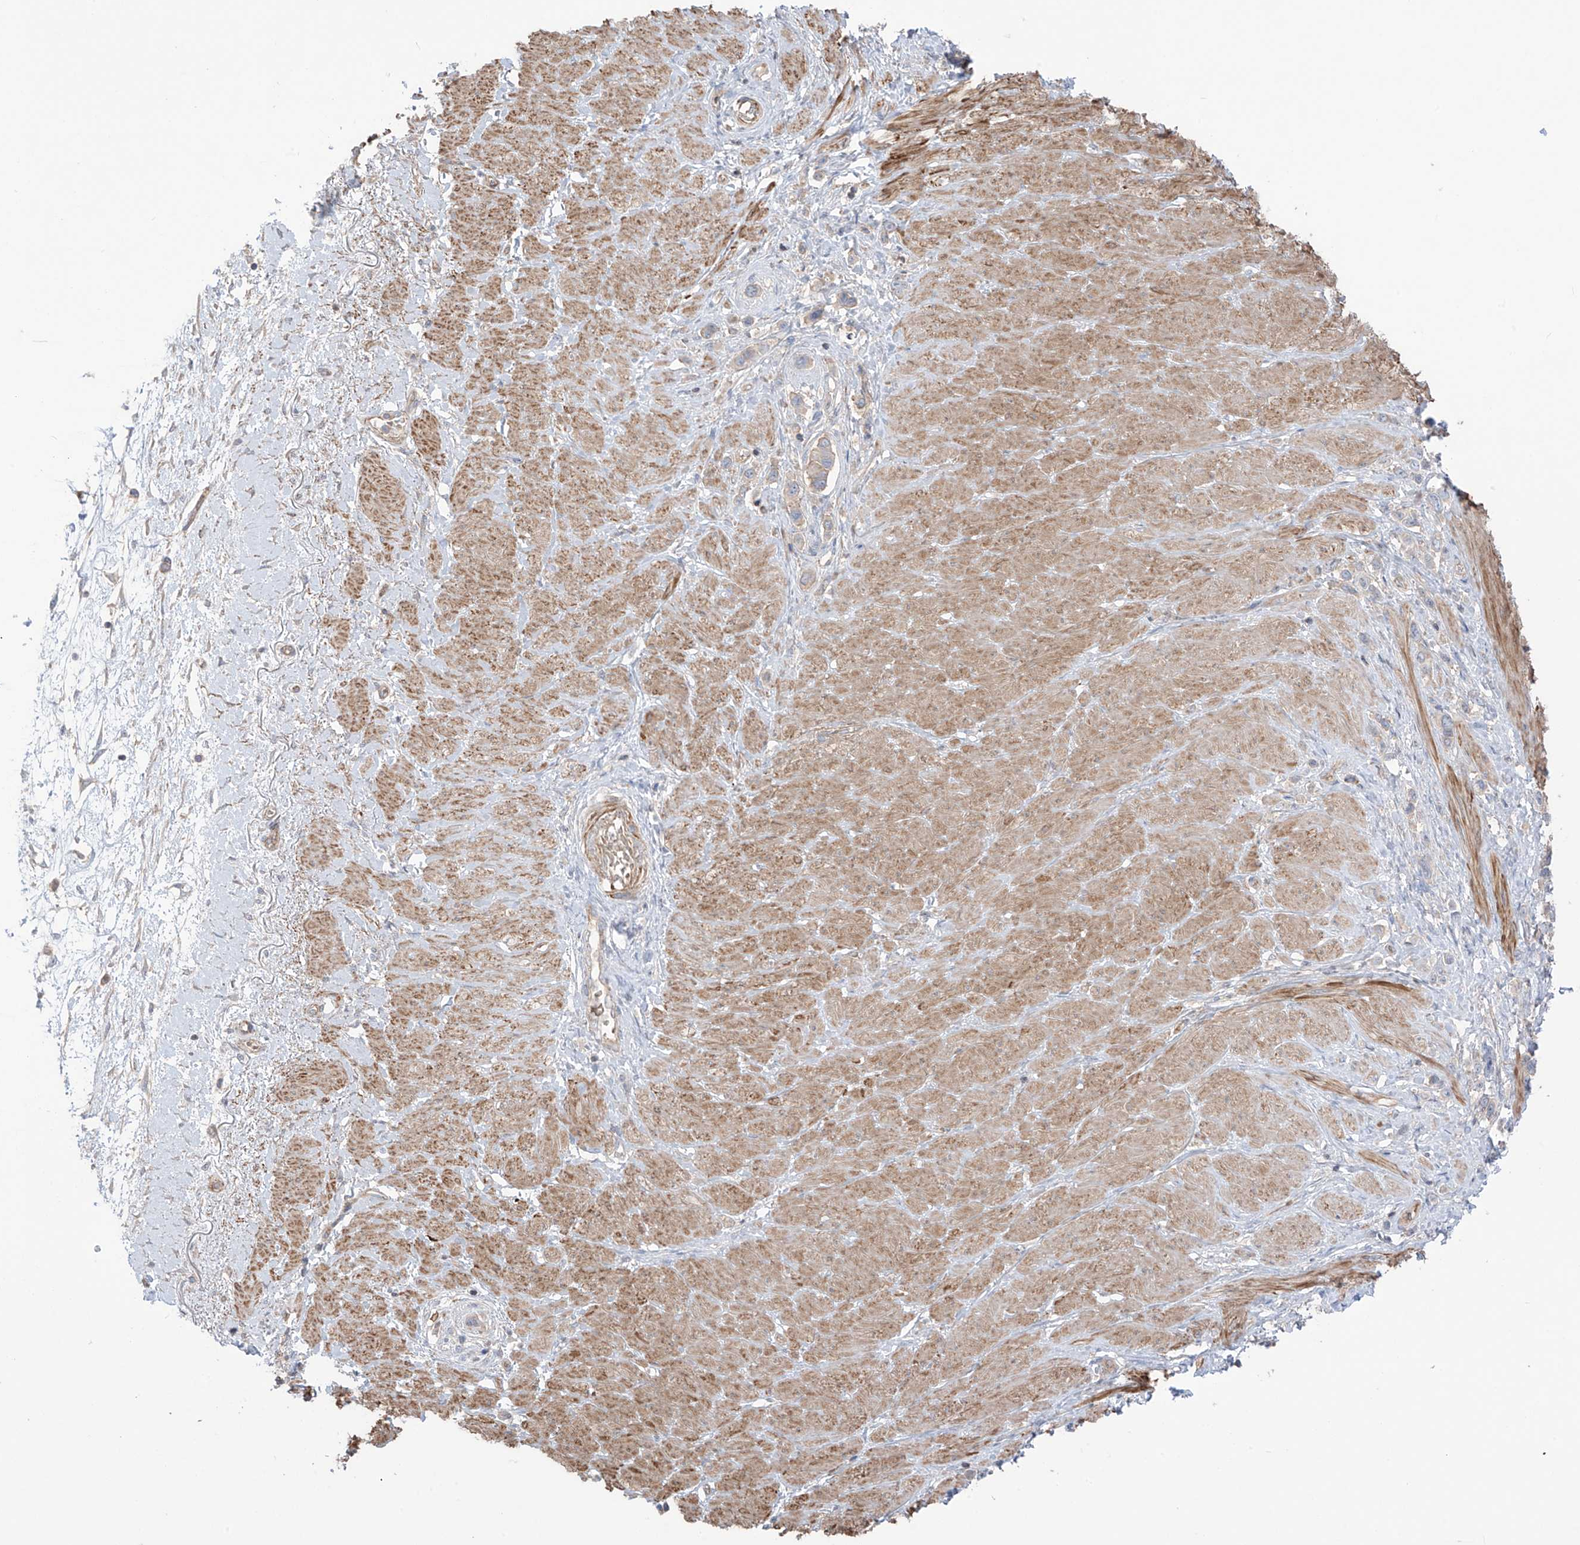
{"staining": {"intensity": "weak", "quantity": ">75%", "location": "cytoplasmic/membranous"}, "tissue": "stomach cancer", "cell_type": "Tumor cells", "image_type": "cancer", "snomed": [{"axis": "morphology", "description": "Adenocarcinoma, NOS"}, {"axis": "topography", "description": "Stomach"}], "caption": "IHC image of neoplastic tissue: adenocarcinoma (stomach) stained using immunohistochemistry (IHC) demonstrates low levels of weak protein expression localized specifically in the cytoplasmic/membranous of tumor cells, appearing as a cytoplasmic/membranous brown color.", "gene": "TRMU", "patient": {"sex": "female", "age": 65}}